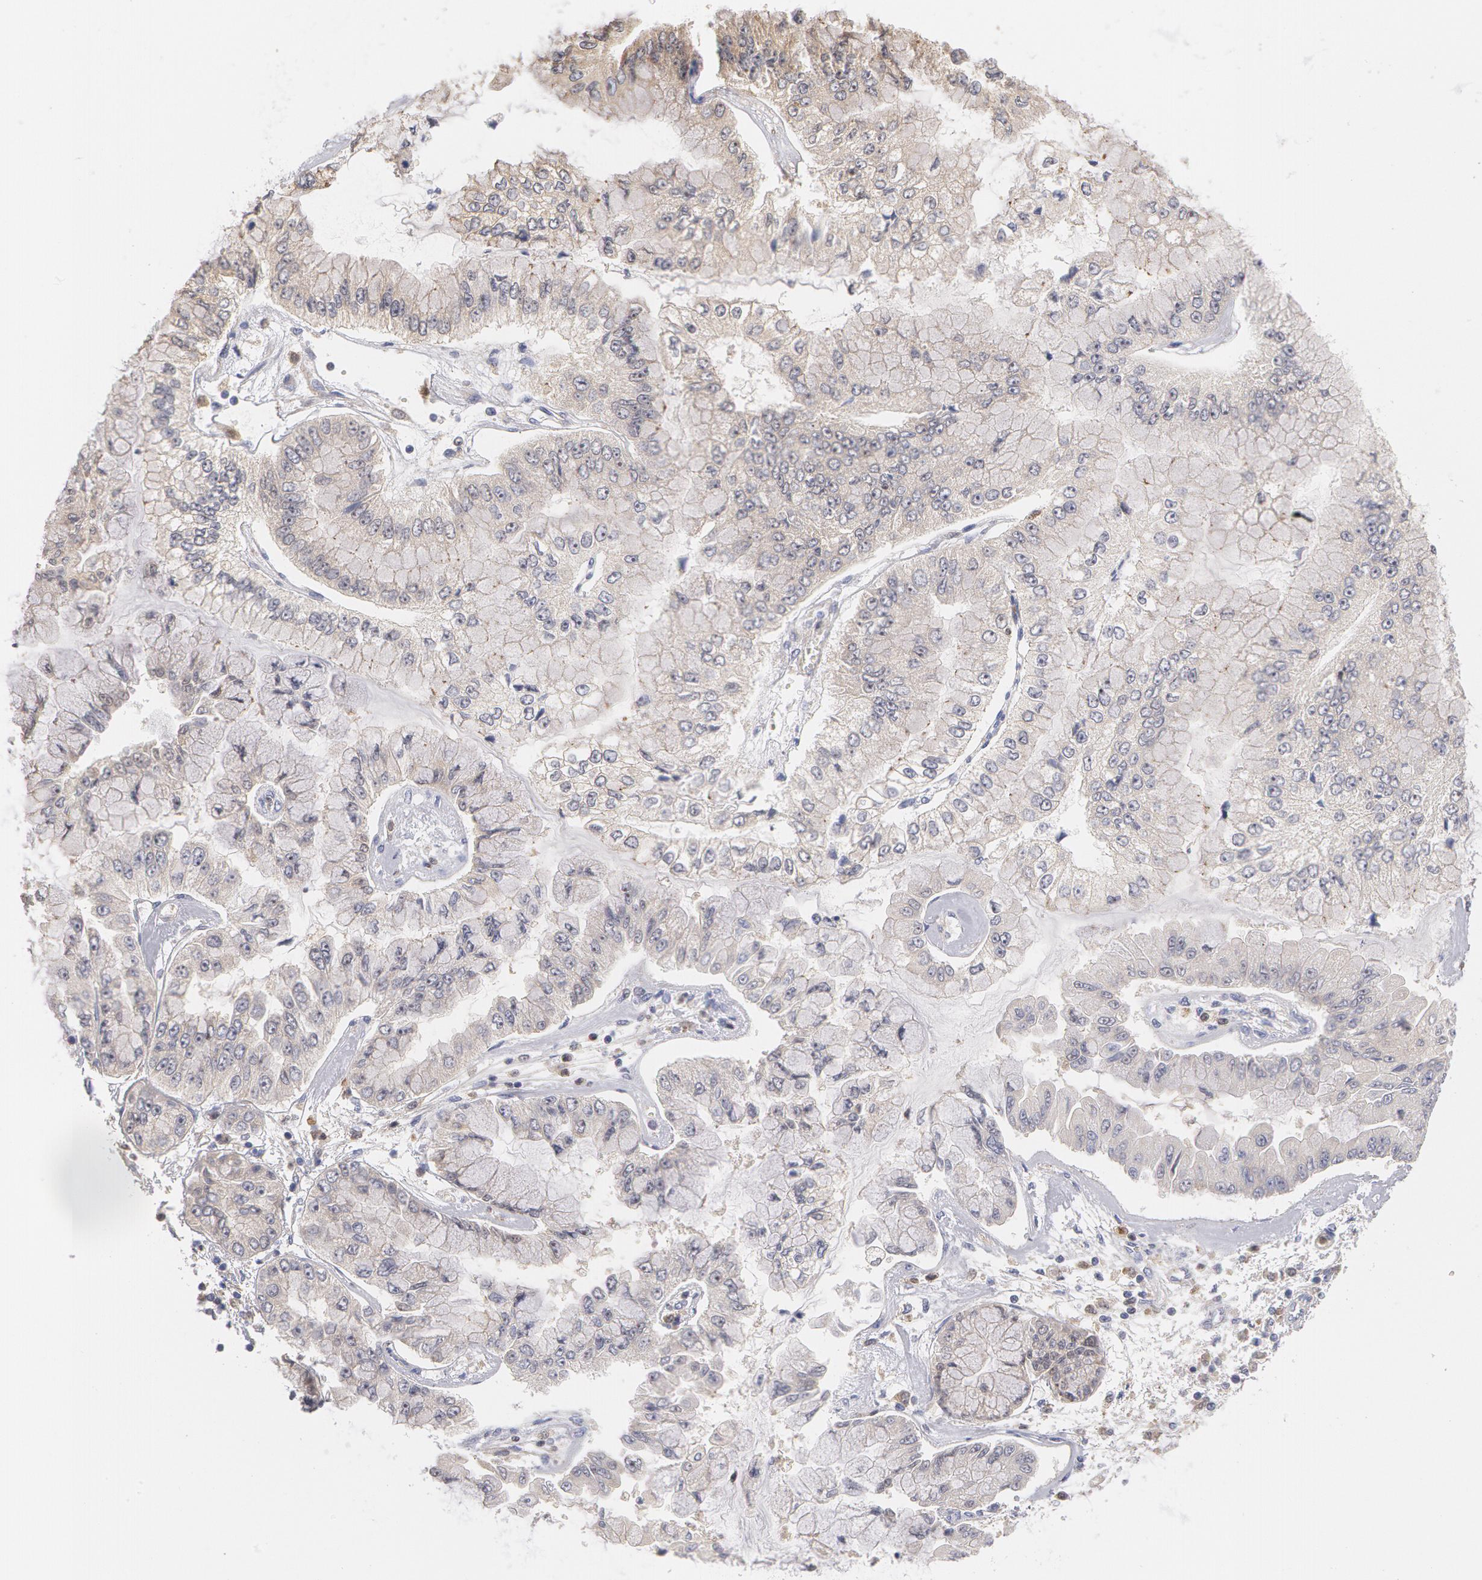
{"staining": {"intensity": "weak", "quantity": ">75%", "location": "cytoplasmic/membranous"}, "tissue": "liver cancer", "cell_type": "Tumor cells", "image_type": "cancer", "snomed": [{"axis": "morphology", "description": "Cholangiocarcinoma"}, {"axis": "topography", "description": "Liver"}], "caption": "Immunohistochemical staining of liver cancer (cholangiocarcinoma) demonstrates weak cytoplasmic/membranous protein expression in about >75% of tumor cells. (DAB IHC, brown staining for protein, blue staining for nuclei).", "gene": "SYK", "patient": {"sex": "female", "age": 79}}